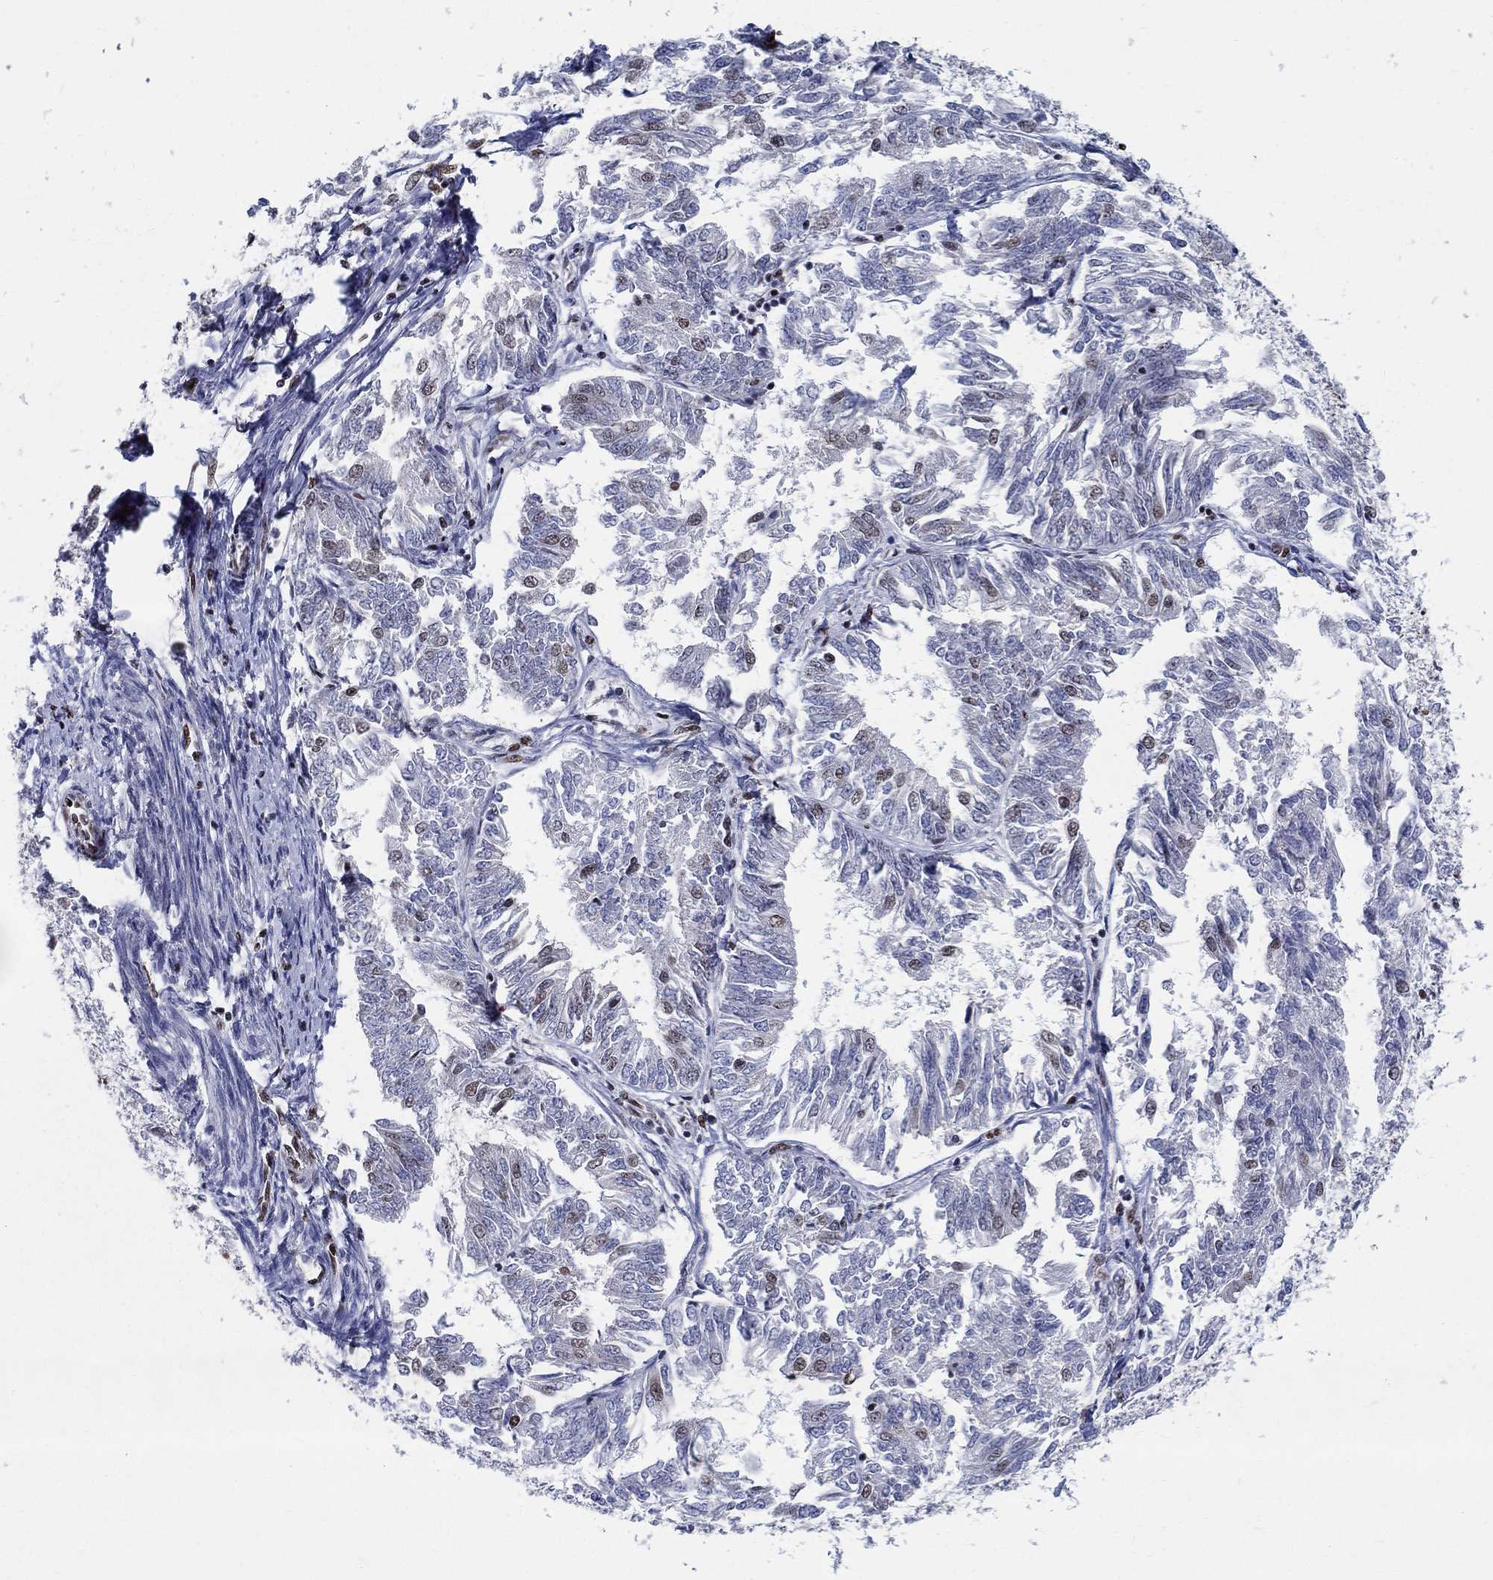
{"staining": {"intensity": "weak", "quantity": "<25%", "location": "nuclear"}, "tissue": "endometrial cancer", "cell_type": "Tumor cells", "image_type": "cancer", "snomed": [{"axis": "morphology", "description": "Adenocarcinoma, NOS"}, {"axis": "topography", "description": "Endometrium"}], "caption": "Tumor cells are negative for protein expression in human adenocarcinoma (endometrial).", "gene": "FBXO16", "patient": {"sex": "female", "age": 58}}